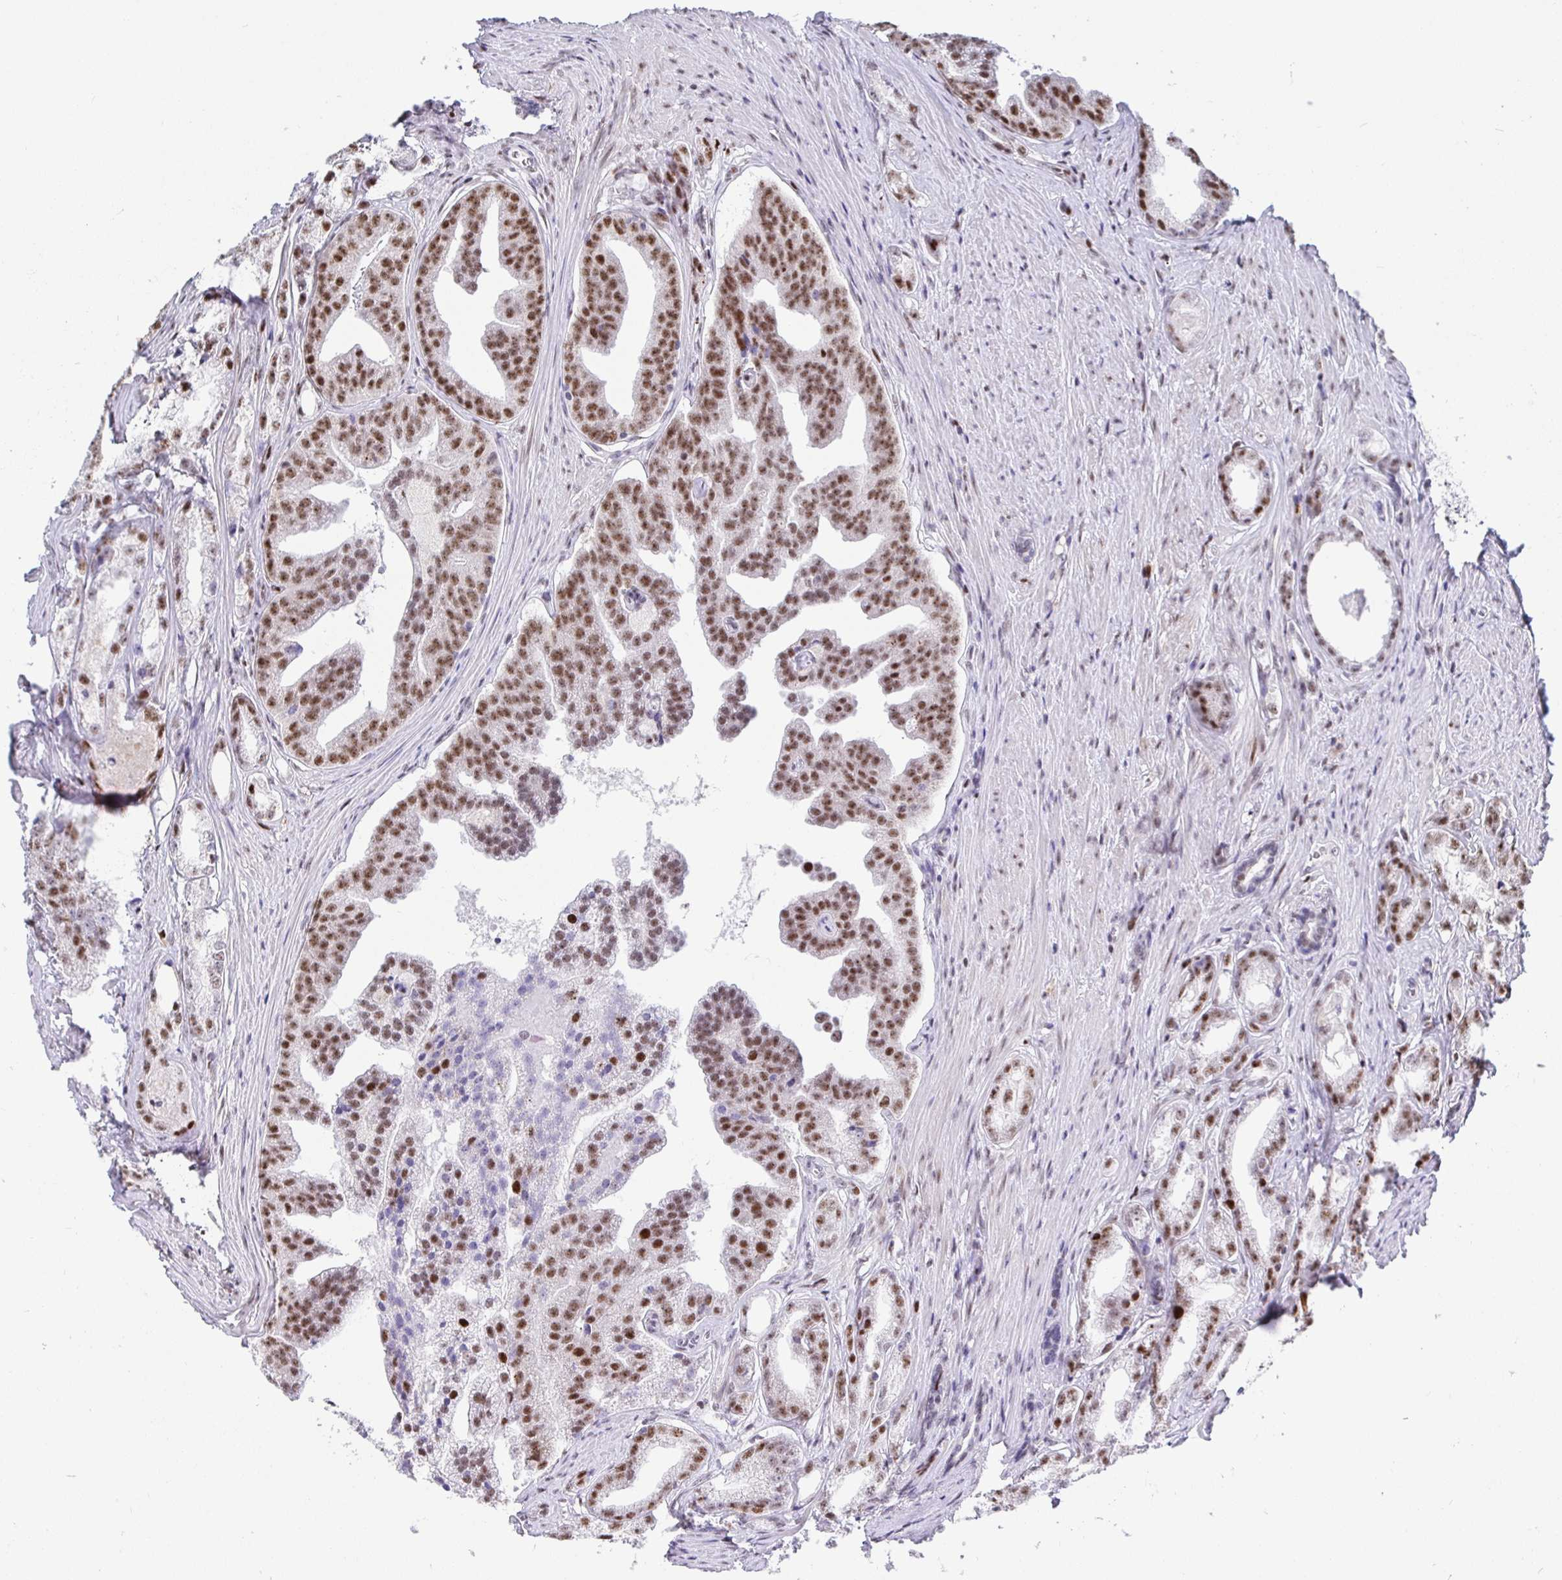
{"staining": {"intensity": "moderate", "quantity": ">75%", "location": "nuclear"}, "tissue": "prostate cancer", "cell_type": "Tumor cells", "image_type": "cancer", "snomed": [{"axis": "morphology", "description": "Adenocarcinoma, Low grade"}, {"axis": "topography", "description": "Prostate"}], "caption": "Prostate cancer tissue reveals moderate nuclear staining in about >75% of tumor cells, visualized by immunohistochemistry. The staining was performed using DAB to visualize the protein expression in brown, while the nuclei were stained in blue with hematoxylin (Magnification: 20x).", "gene": "SETD5", "patient": {"sex": "male", "age": 65}}